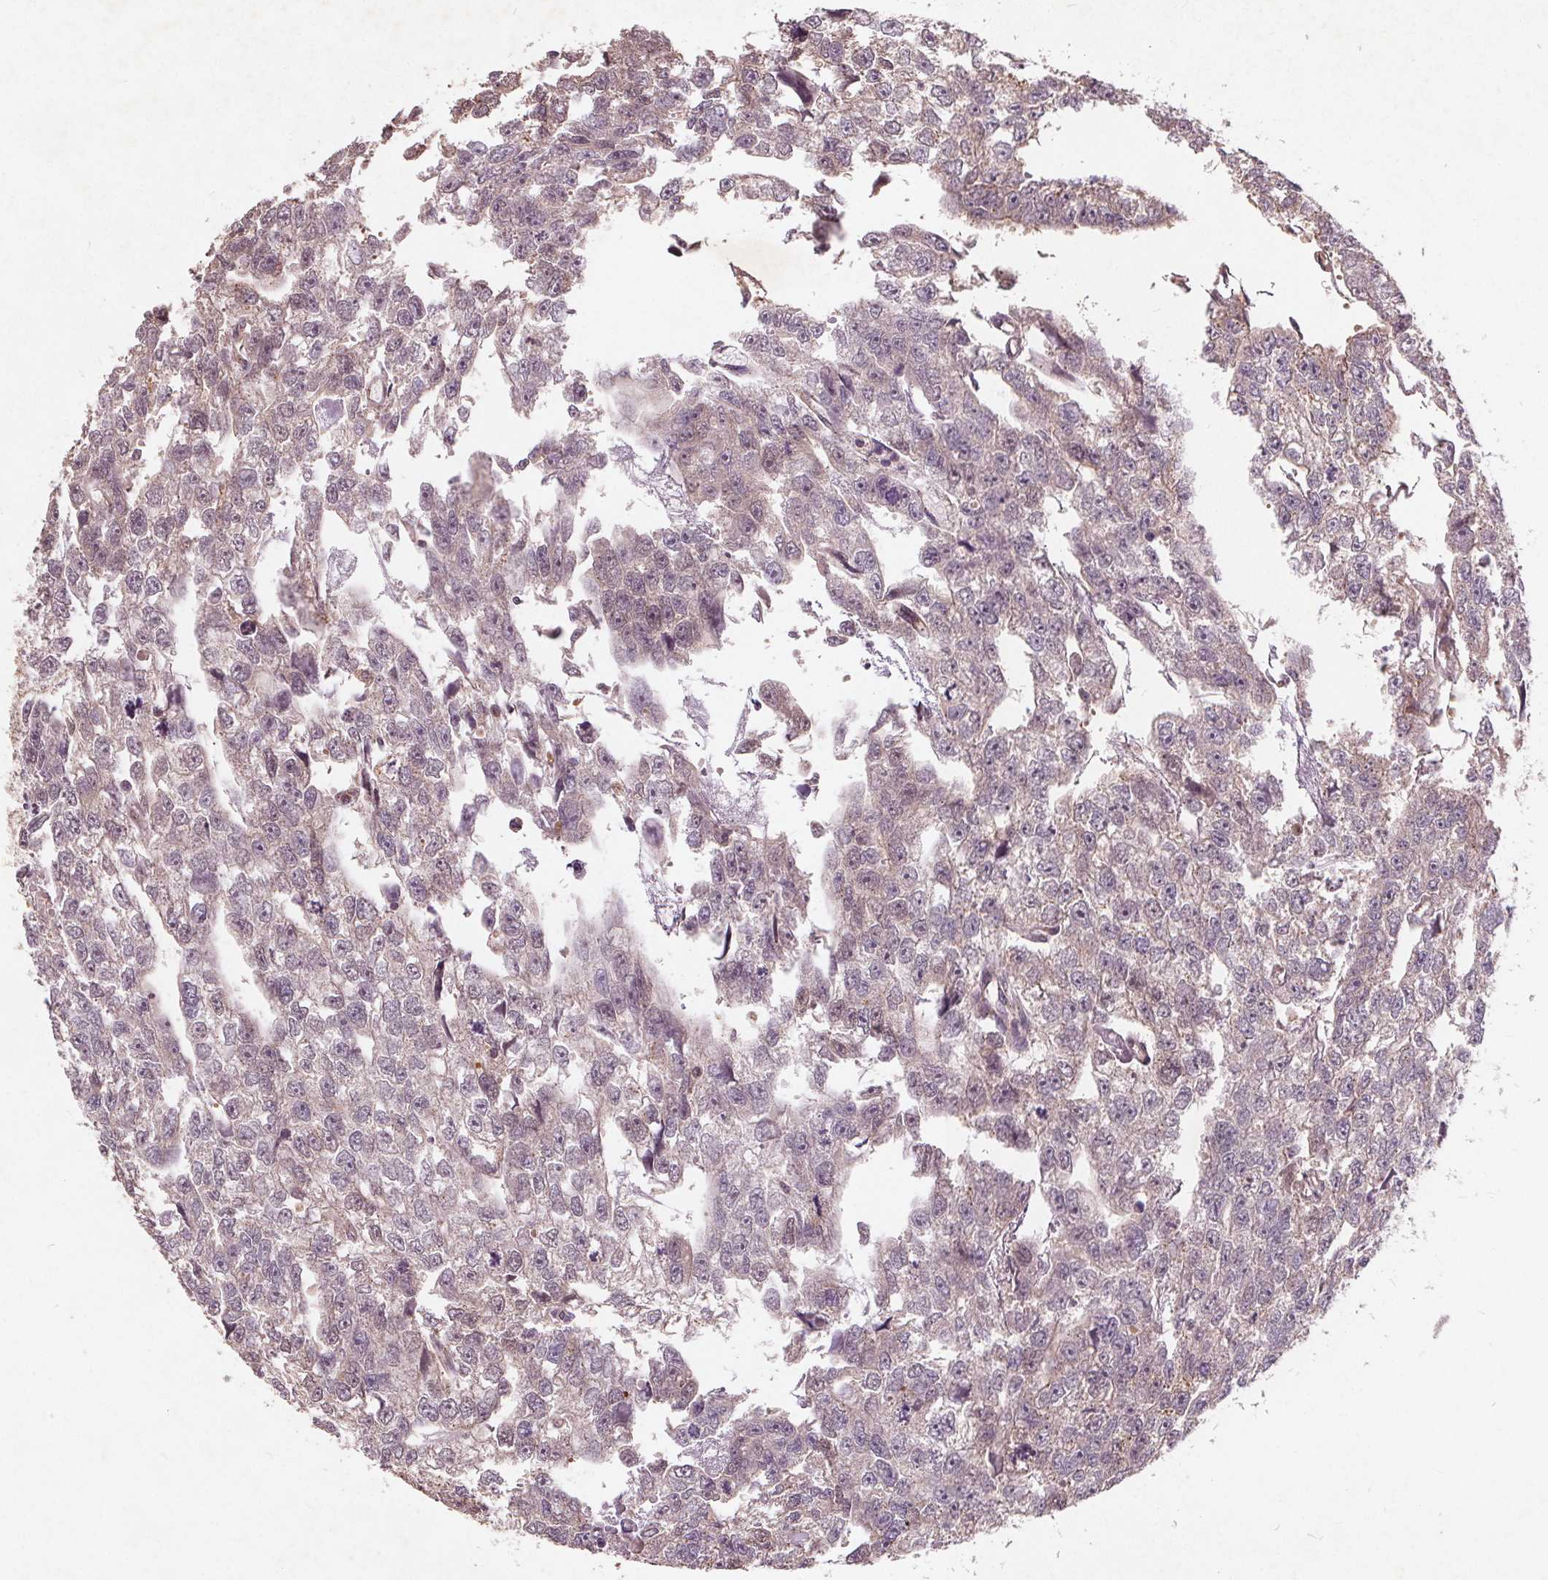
{"staining": {"intensity": "negative", "quantity": "none", "location": "none"}, "tissue": "testis cancer", "cell_type": "Tumor cells", "image_type": "cancer", "snomed": [{"axis": "morphology", "description": "Carcinoma, Embryonal, NOS"}, {"axis": "morphology", "description": "Teratoma, malignant, NOS"}, {"axis": "topography", "description": "Testis"}], "caption": "Immunohistochemistry (IHC) histopathology image of neoplastic tissue: testis cancer (embryonal carcinoma) stained with DAB (3,3'-diaminobenzidine) demonstrates no significant protein positivity in tumor cells. (IHC, brightfield microscopy, high magnification).", "gene": "CSNK1G2", "patient": {"sex": "male", "age": 44}}